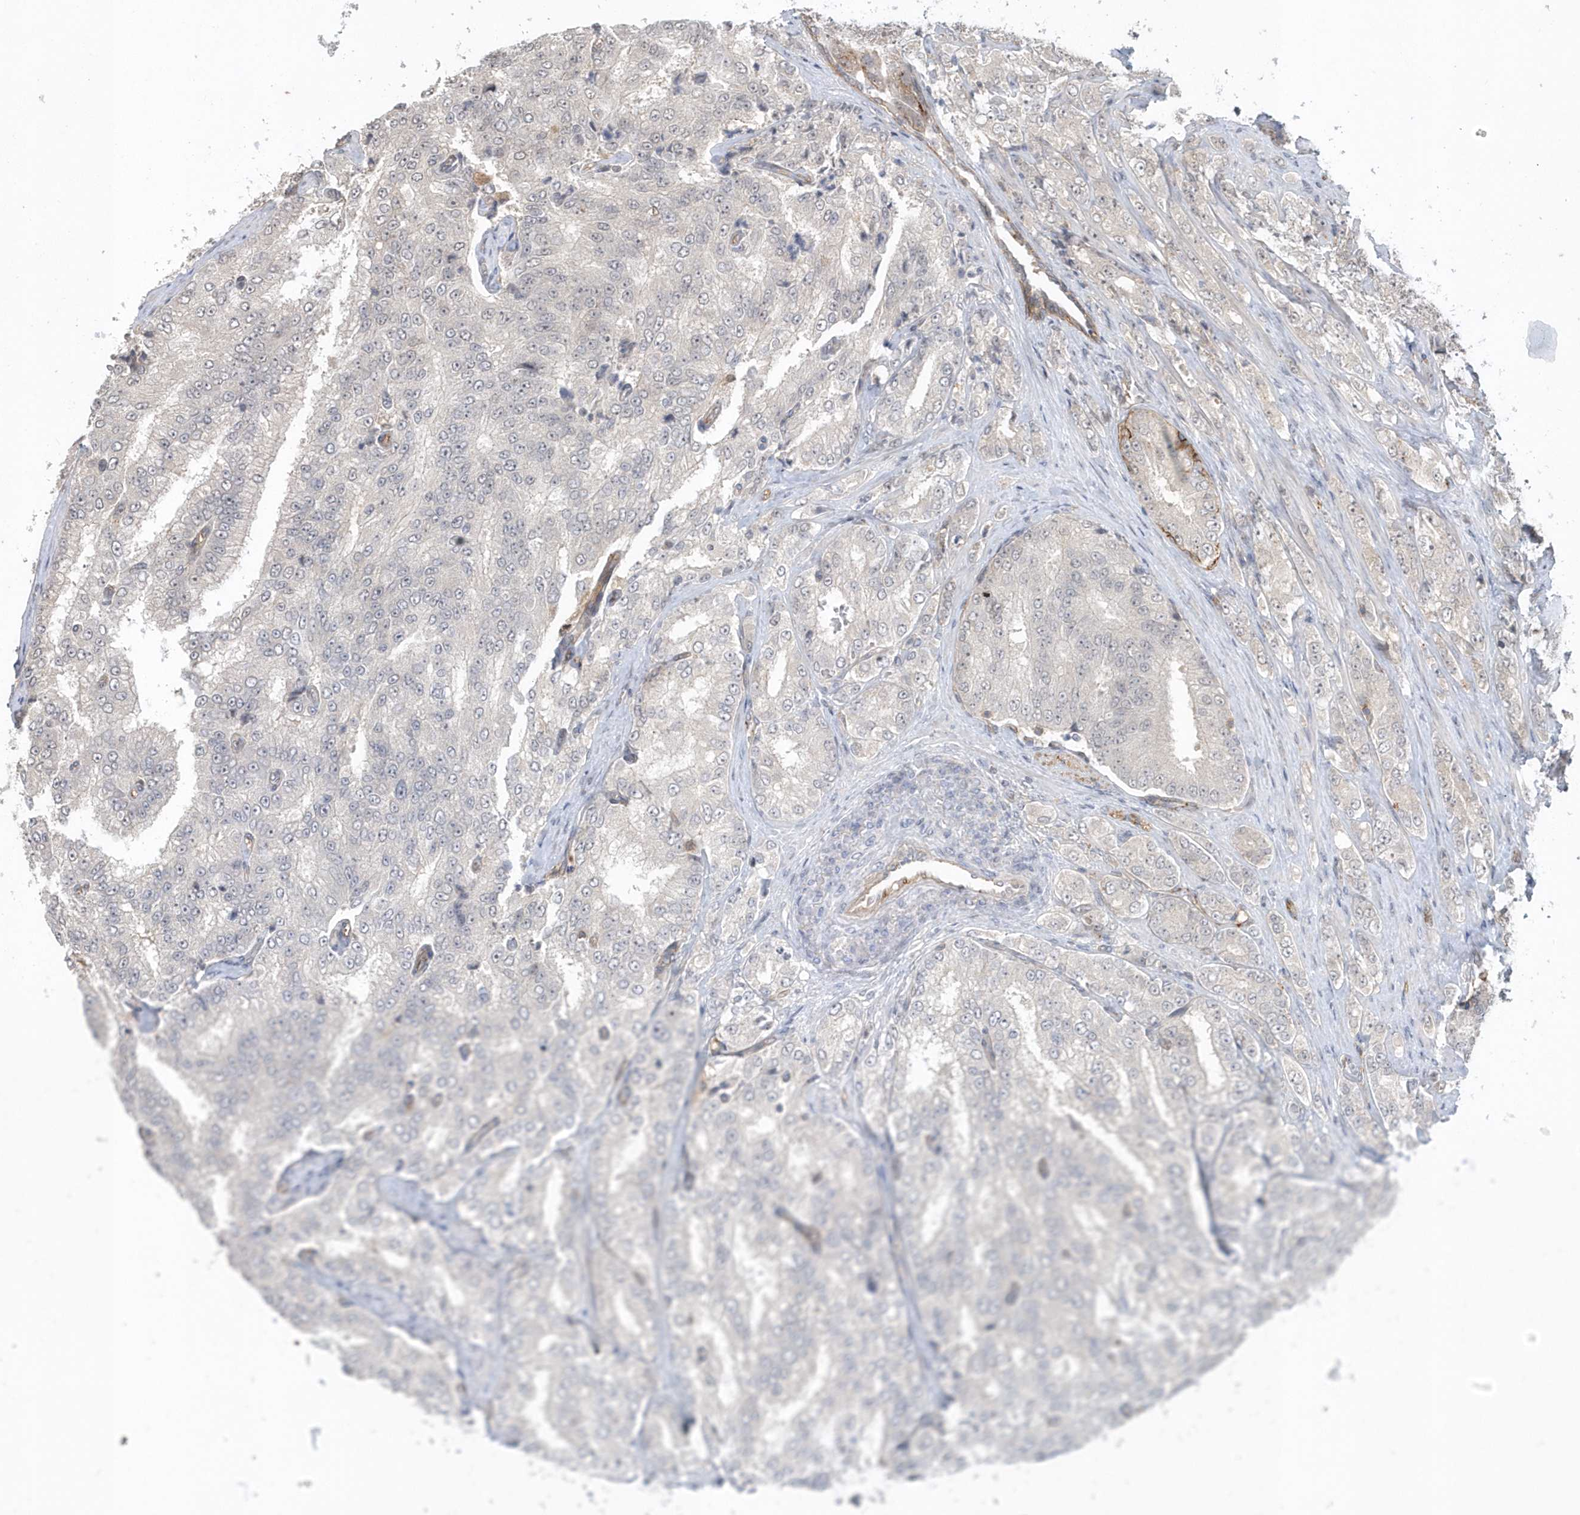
{"staining": {"intensity": "negative", "quantity": "none", "location": "none"}, "tissue": "prostate cancer", "cell_type": "Tumor cells", "image_type": "cancer", "snomed": [{"axis": "morphology", "description": "Adenocarcinoma, High grade"}, {"axis": "topography", "description": "Prostate"}], "caption": "There is no significant expression in tumor cells of prostate adenocarcinoma (high-grade). The staining was performed using DAB to visualize the protein expression in brown, while the nuclei were stained in blue with hematoxylin (Magnification: 20x).", "gene": "CRIP3", "patient": {"sex": "male", "age": 58}}